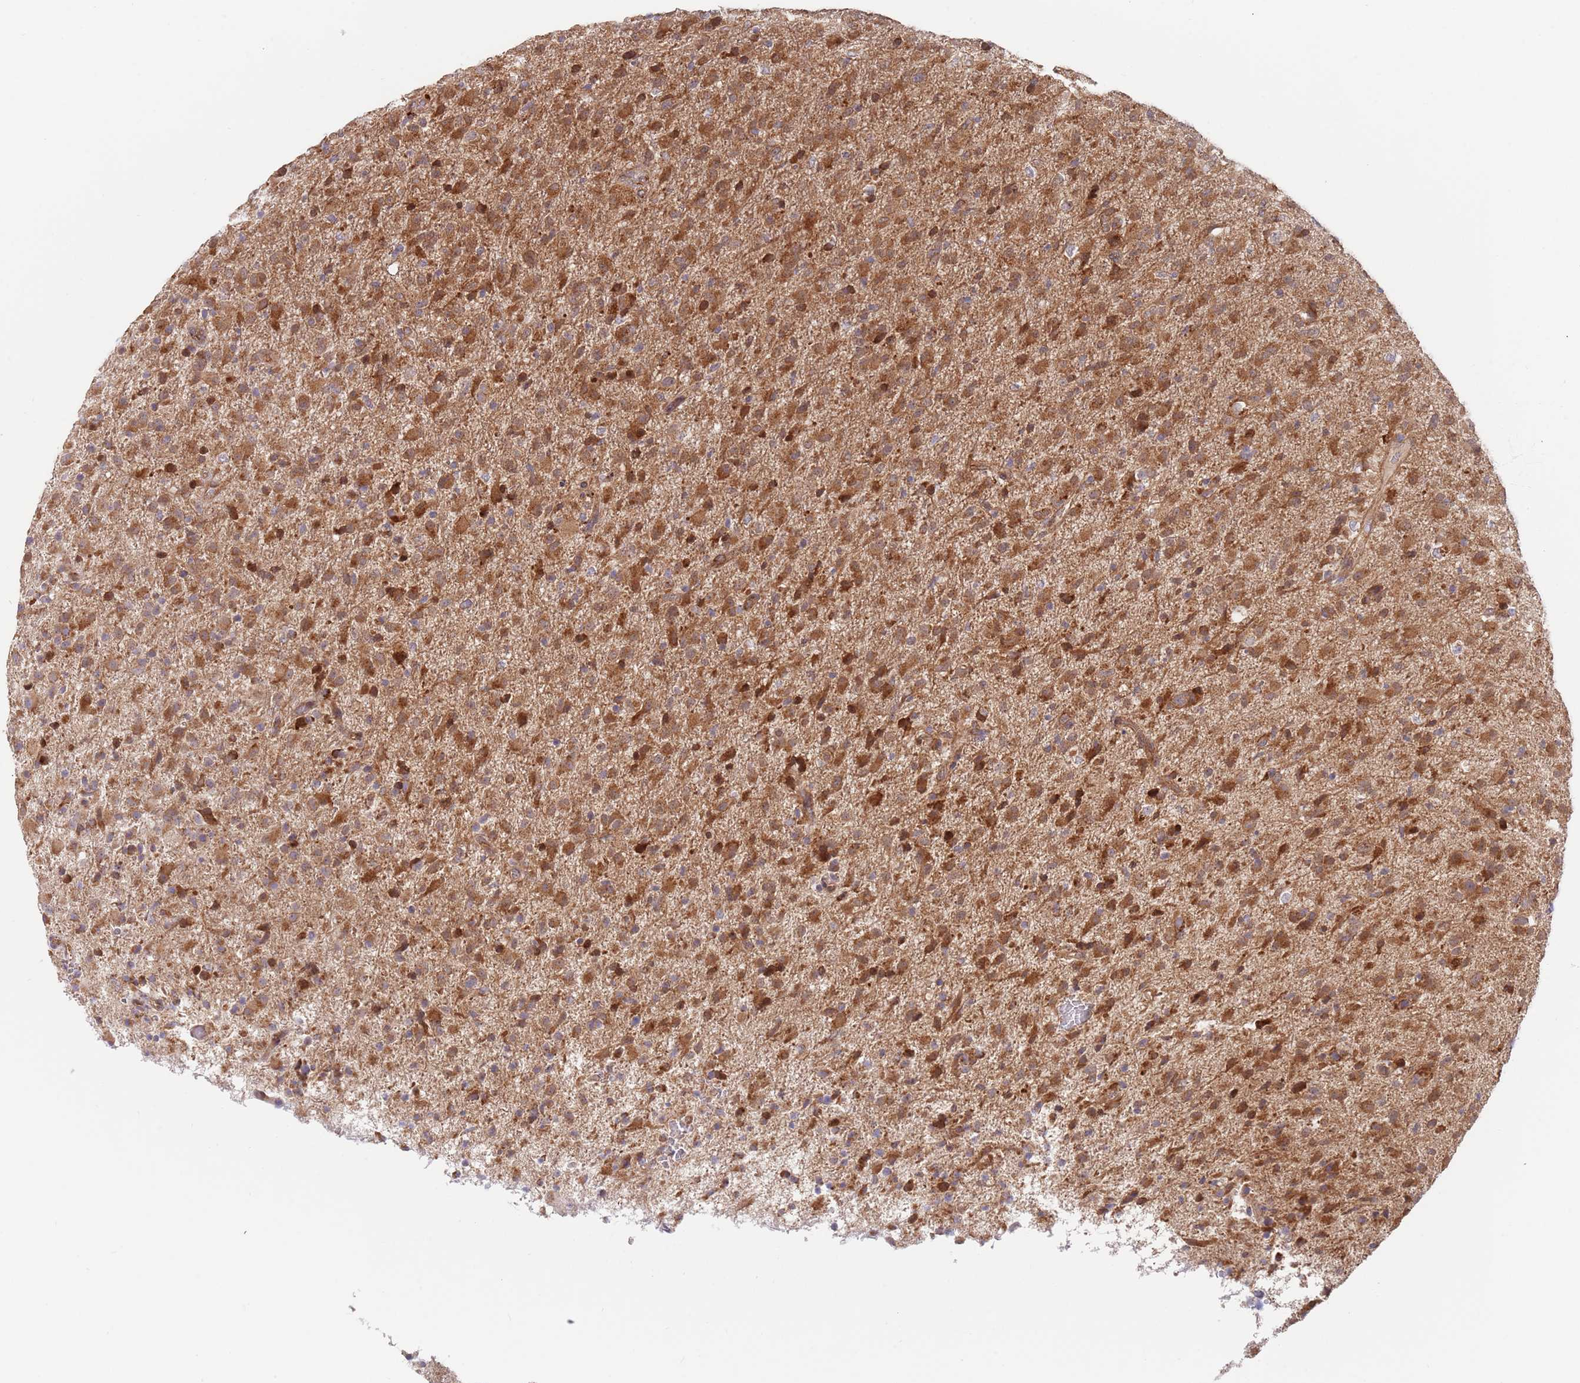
{"staining": {"intensity": "moderate", "quantity": ">75%", "location": "cytoplasmic/membranous"}, "tissue": "glioma", "cell_type": "Tumor cells", "image_type": "cancer", "snomed": [{"axis": "morphology", "description": "Glioma, malignant, Low grade"}, {"axis": "topography", "description": "Brain"}], "caption": "Tumor cells display moderate cytoplasmic/membranous expression in approximately >75% of cells in malignant glioma (low-grade). (Stains: DAB in brown, nuclei in blue, Microscopy: brightfield microscopy at high magnification).", "gene": "GUK1", "patient": {"sex": "male", "age": 65}}